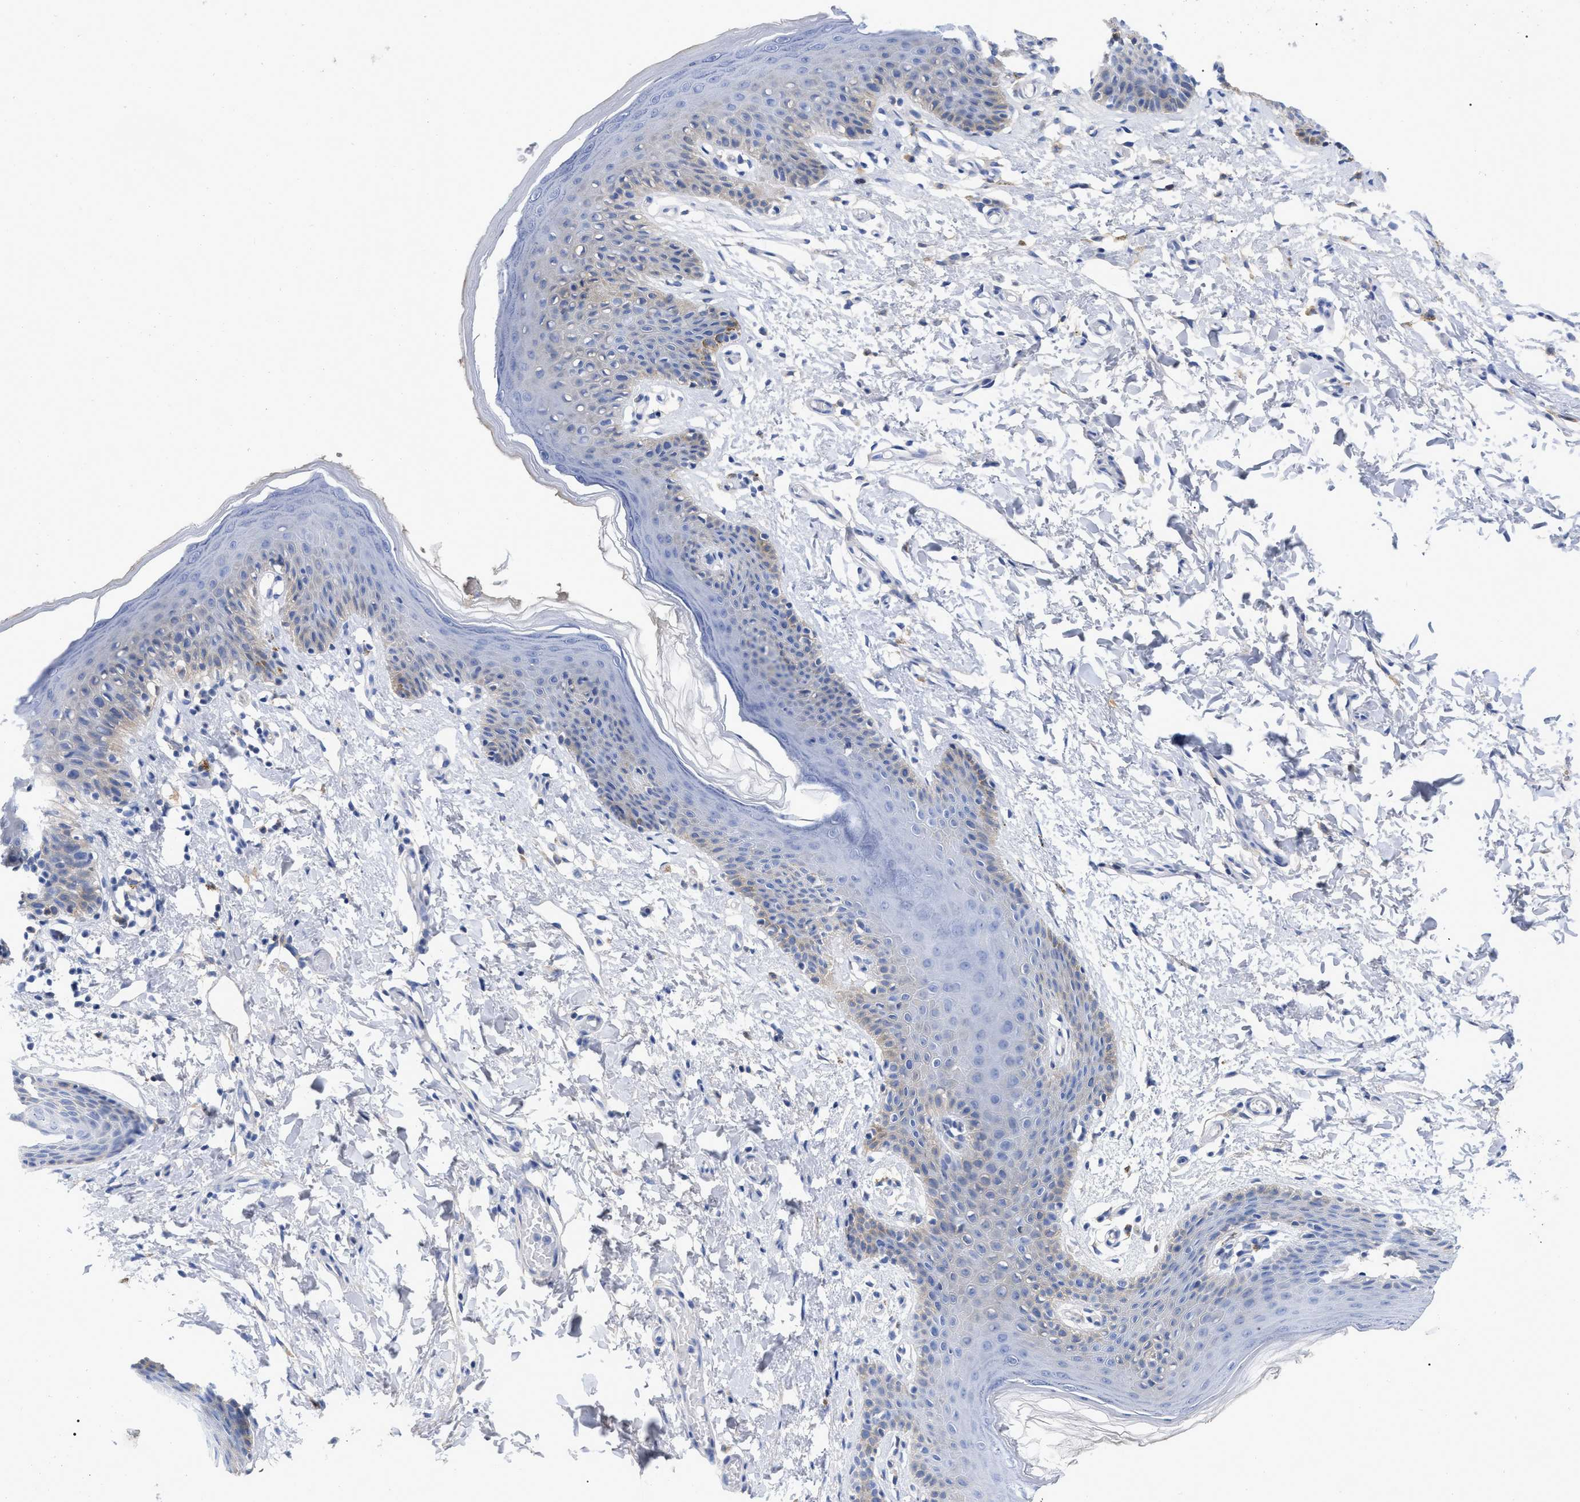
{"staining": {"intensity": "weak", "quantity": "<25%", "location": "cytoplasmic/membranous"}, "tissue": "skin", "cell_type": "Epidermal cells", "image_type": "normal", "snomed": [{"axis": "morphology", "description": "Normal tissue, NOS"}, {"axis": "topography", "description": "Vulva"}], "caption": "DAB immunohistochemical staining of unremarkable human skin shows no significant positivity in epidermal cells.", "gene": "IGHV5", "patient": {"sex": "female", "age": 66}}